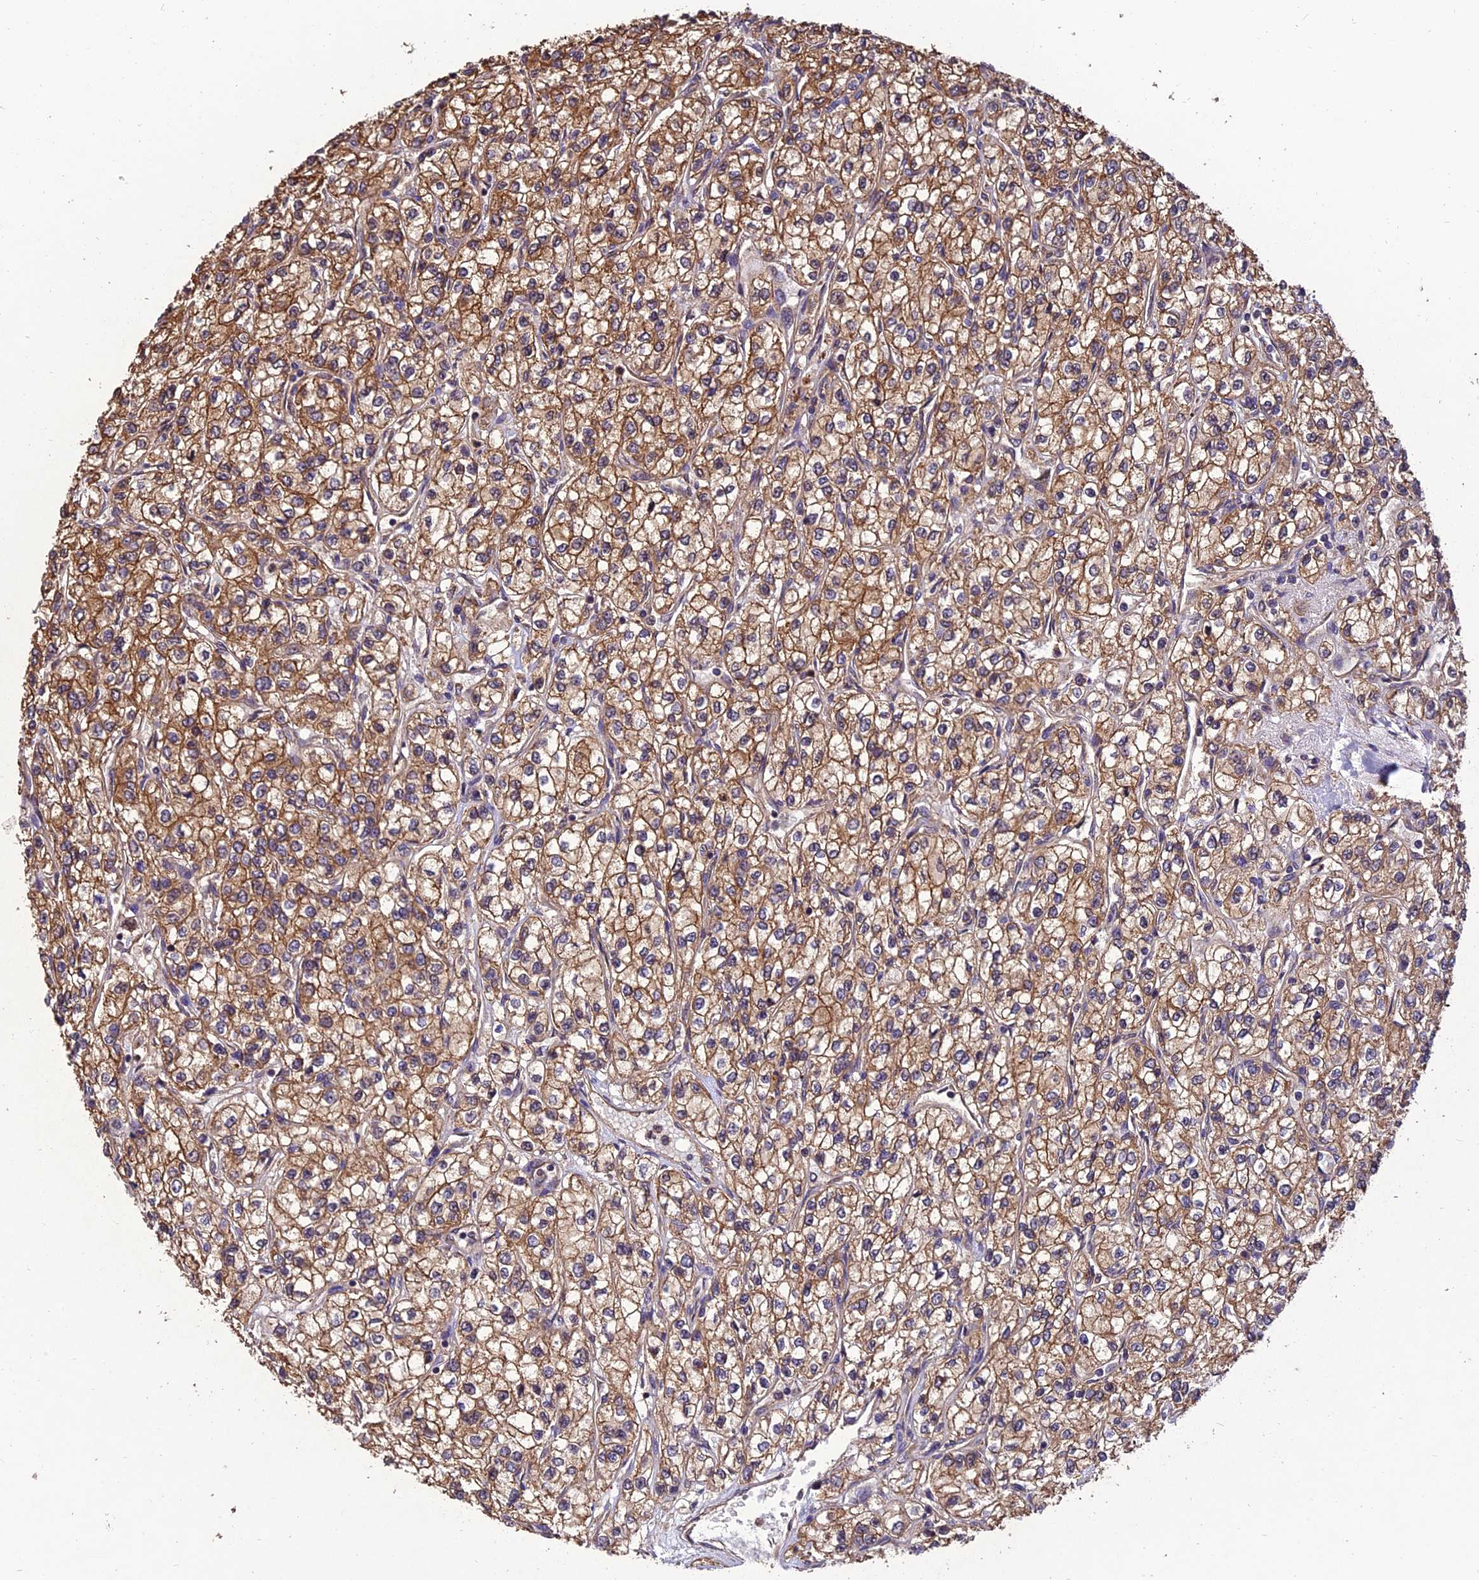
{"staining": {"intensity": "moderate", "quantity": ">75%", "location": "cytoplasmic/membranous"}, "tissue": "renal cancer", "cell_type": "Tumor cells", "image_type": "cancer", "snomed": [{"axis": "morphology", "description": "Adenocarcinoma, NOS"}, {"axis": "topography", "description": "Kidney"}], "caption": "Immunohistochemistry (IHC) of renal adenocarcinoma shows medium levels of moderate cytoplasmic/membranous positivity in approximately >75% of tumor cells.", "gene": "CHMP2A", "patient": {"sex": "male", "age": 80}}